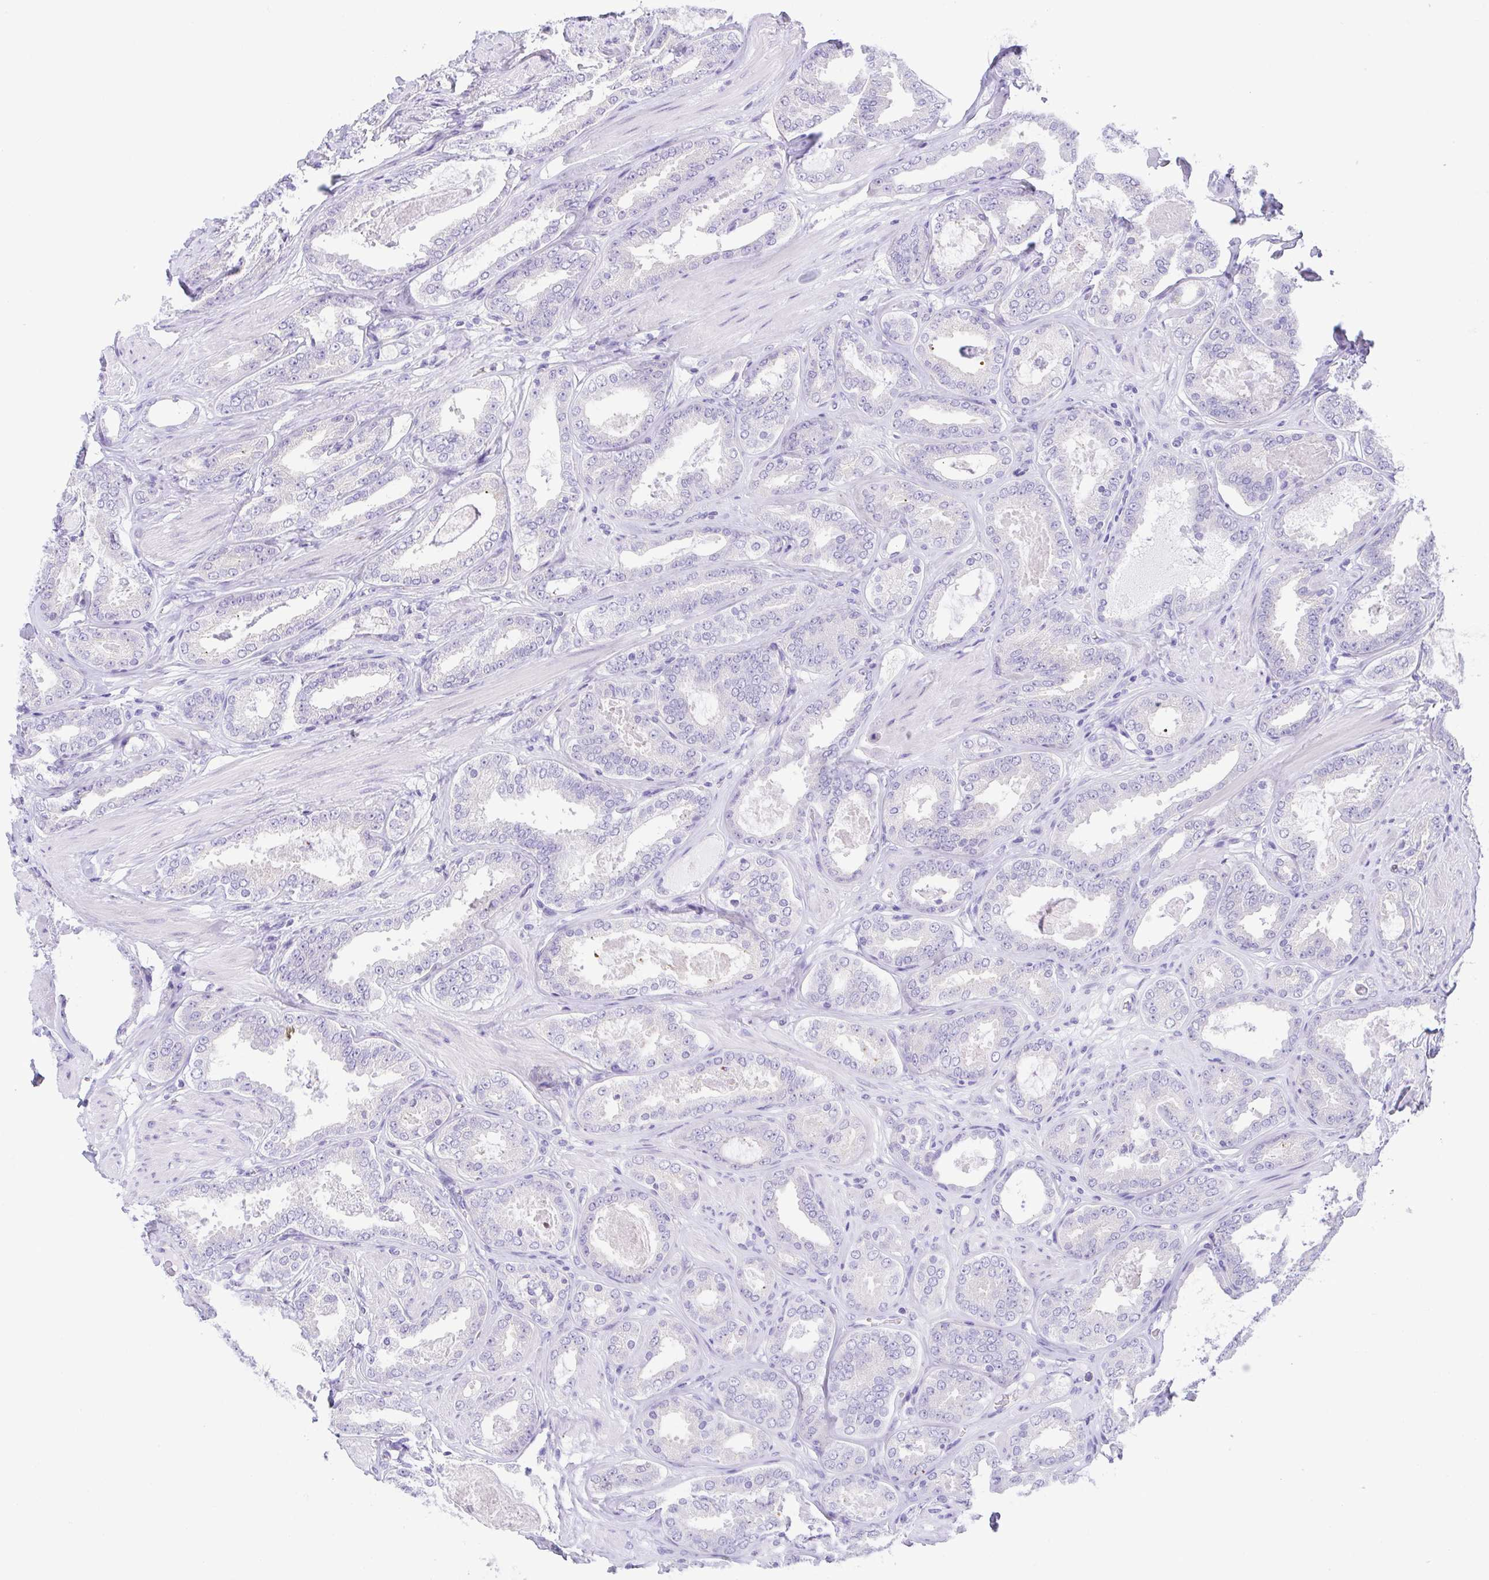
{"staining": {"intensity": "negative", "quantity": "none", "location": "none"}, "tissue": "prostate cancer", "cell_type": "Tumor cells", "image_type": "cancer", "snomed": [{"axis": "morphology", "description": "Adenocarcinoma, High grade"}, {"axis": "topography", "description": "Prostate"}], "caption": "High-grade adenocarcinoma (prostate) stained for a protein using immunohistochemistry (IHC) shows no expression tumor cells.", "gene": "LUZP4", "patient": {"sex": "male", "age": 63}}